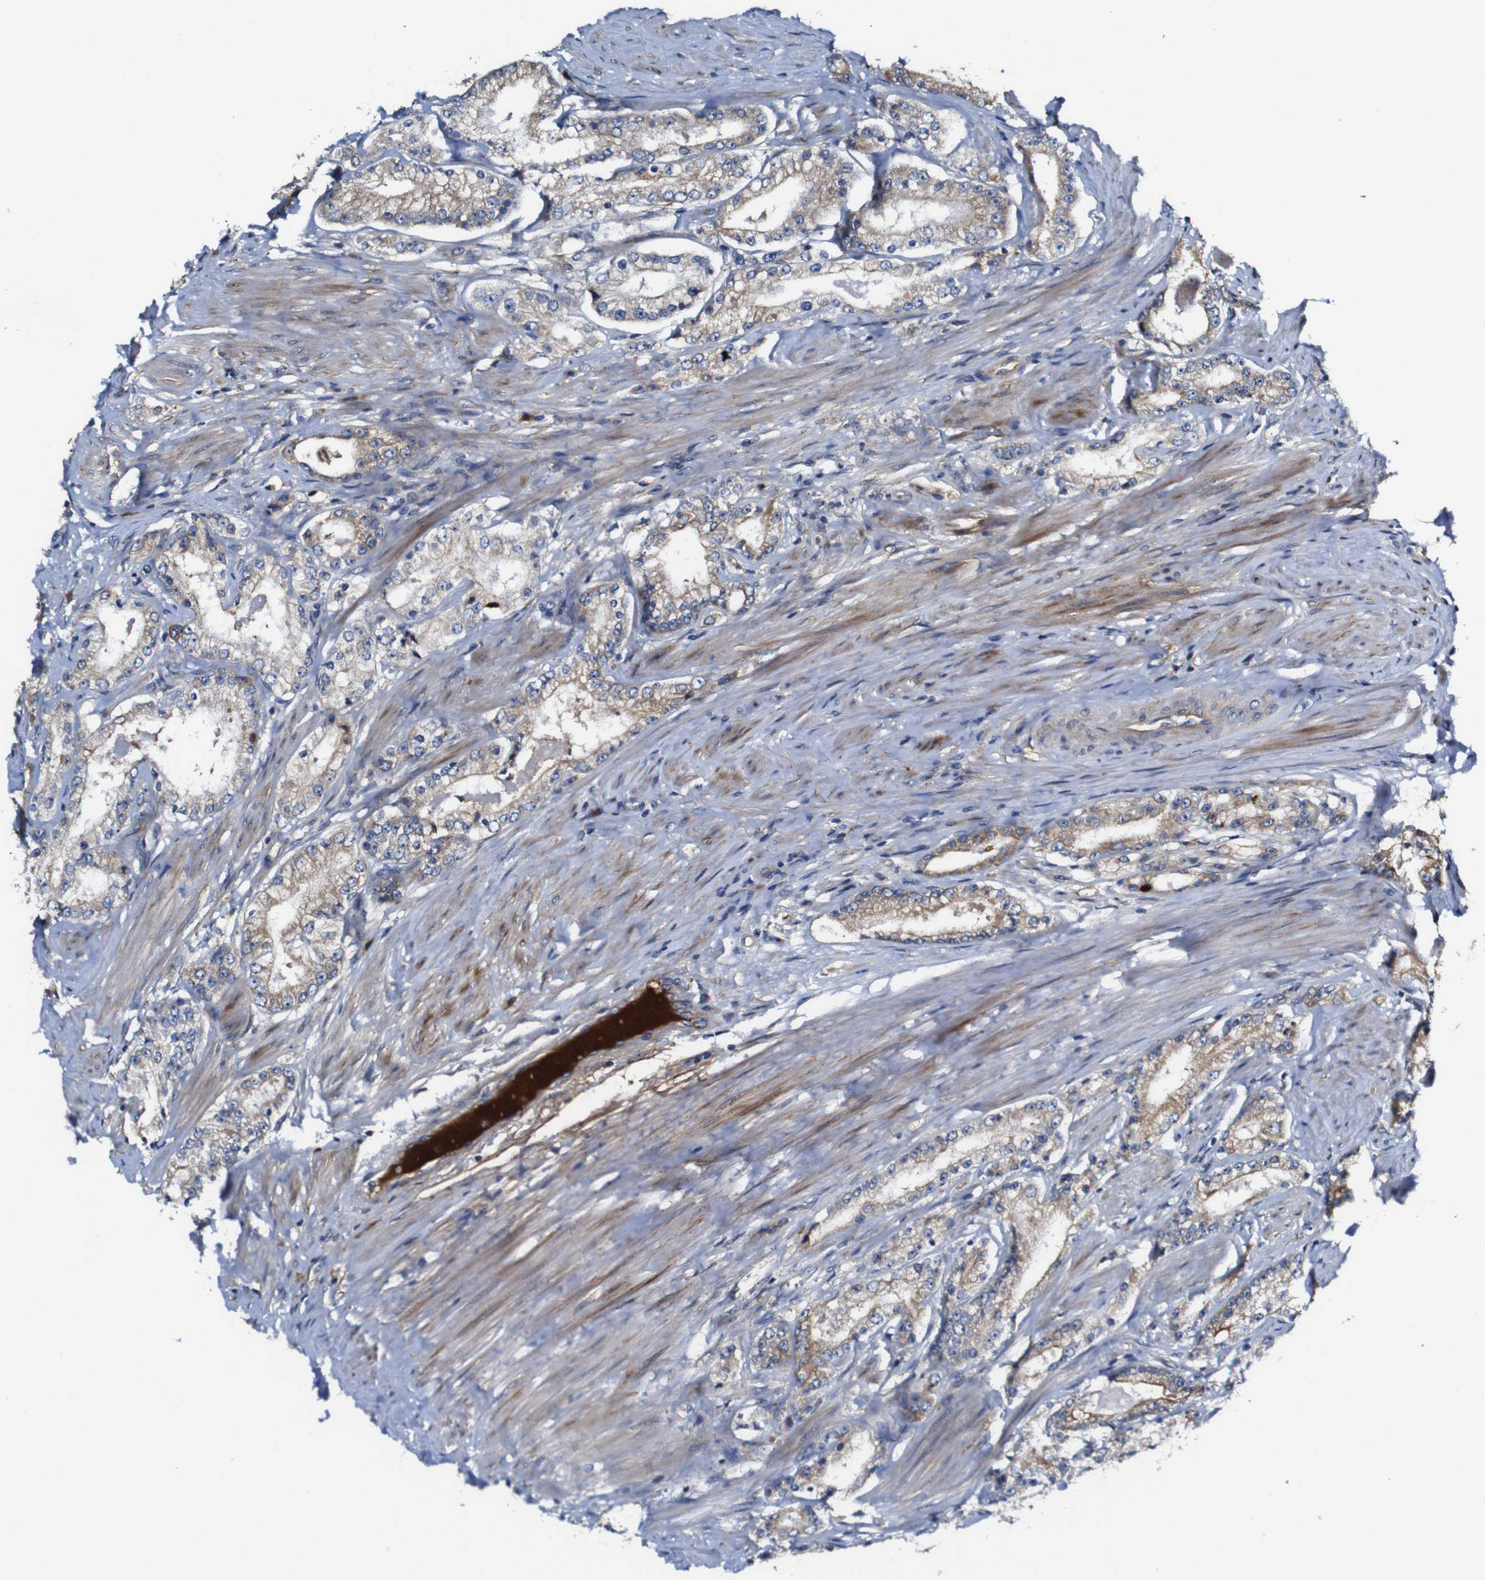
{"staining": {"intensity": "weak", "quantity": ">75%", "location": "cytoplasmic/membranous"}, "tissue": "prostate cancer", "cell_type": "Tumor cells", "image_type": "cancer", "snomed": [{"axis": "morphology", "description": "Adenocarcinoma, Low grade"}, {"axis": "topography", "description": "Prostate"}], "caption": "Tumor cells demonstrate low levels of weak cytoplasmic/membranous staining in approximately >75% of cells in human prostate low-grade adenocarcinoma.", "gene": "CLCC1", "patient": {"sex": "male", "age": 63}}